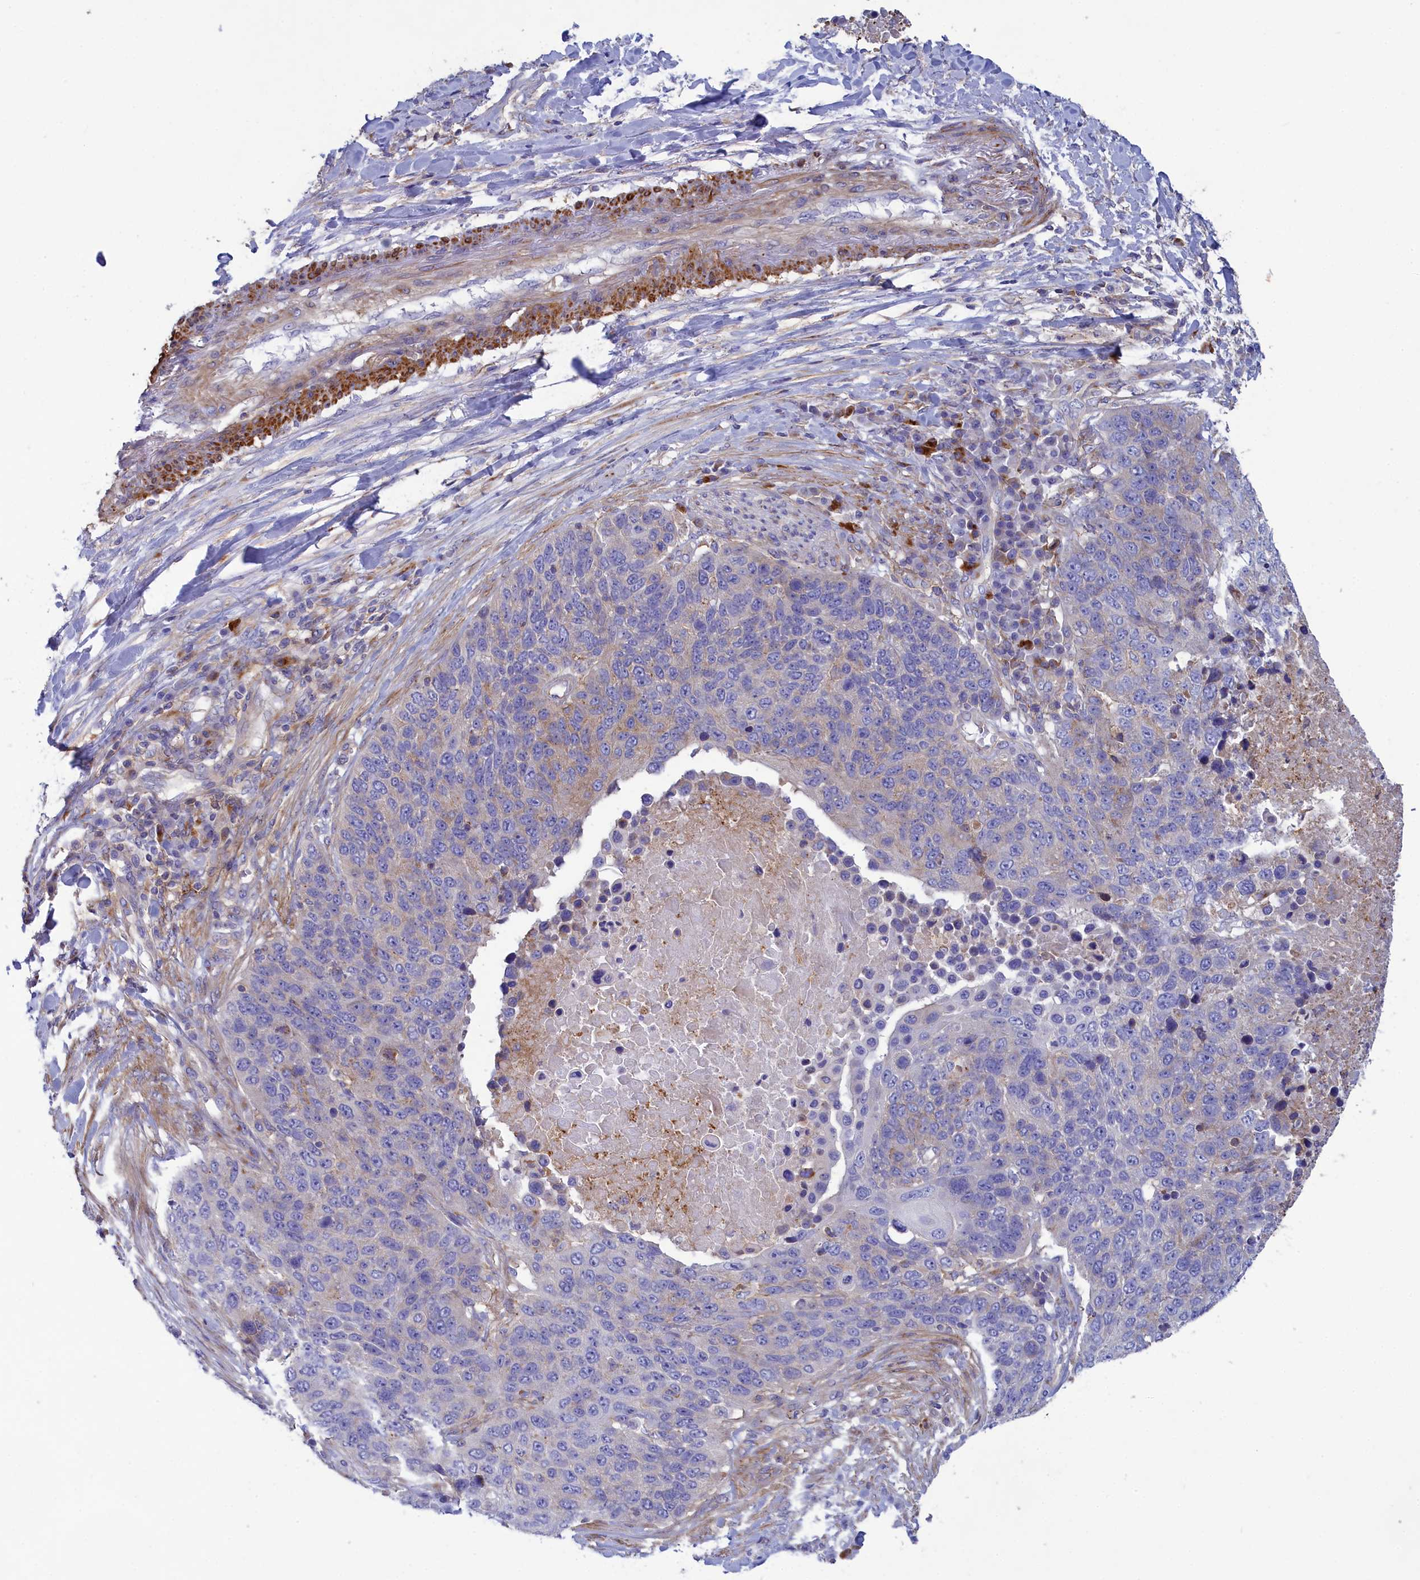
{"staining": {"intensity": "negative", "quantity": "none", "location": "none"}, "tissue": "lung cancer", "cell_type": "Tumor cells", "image_type": "cancer", "snomed": [{"axis": "morphology", "description": "Normal tissue, NOS"}, {"axis": "morphology", "description": "Squamous cell carcinoma, NOS"}, {"axis": "topography", "description": "Lymph node"}, {"axis": "topography", "description": "Lung"}], "caption": "Human lung cancer stained for a protein using immunohistochemistry (IHC) reveals no staining in tumor cells.", "gene": "SCAMP4", "patient": {"sex": "male", "age": 66}}